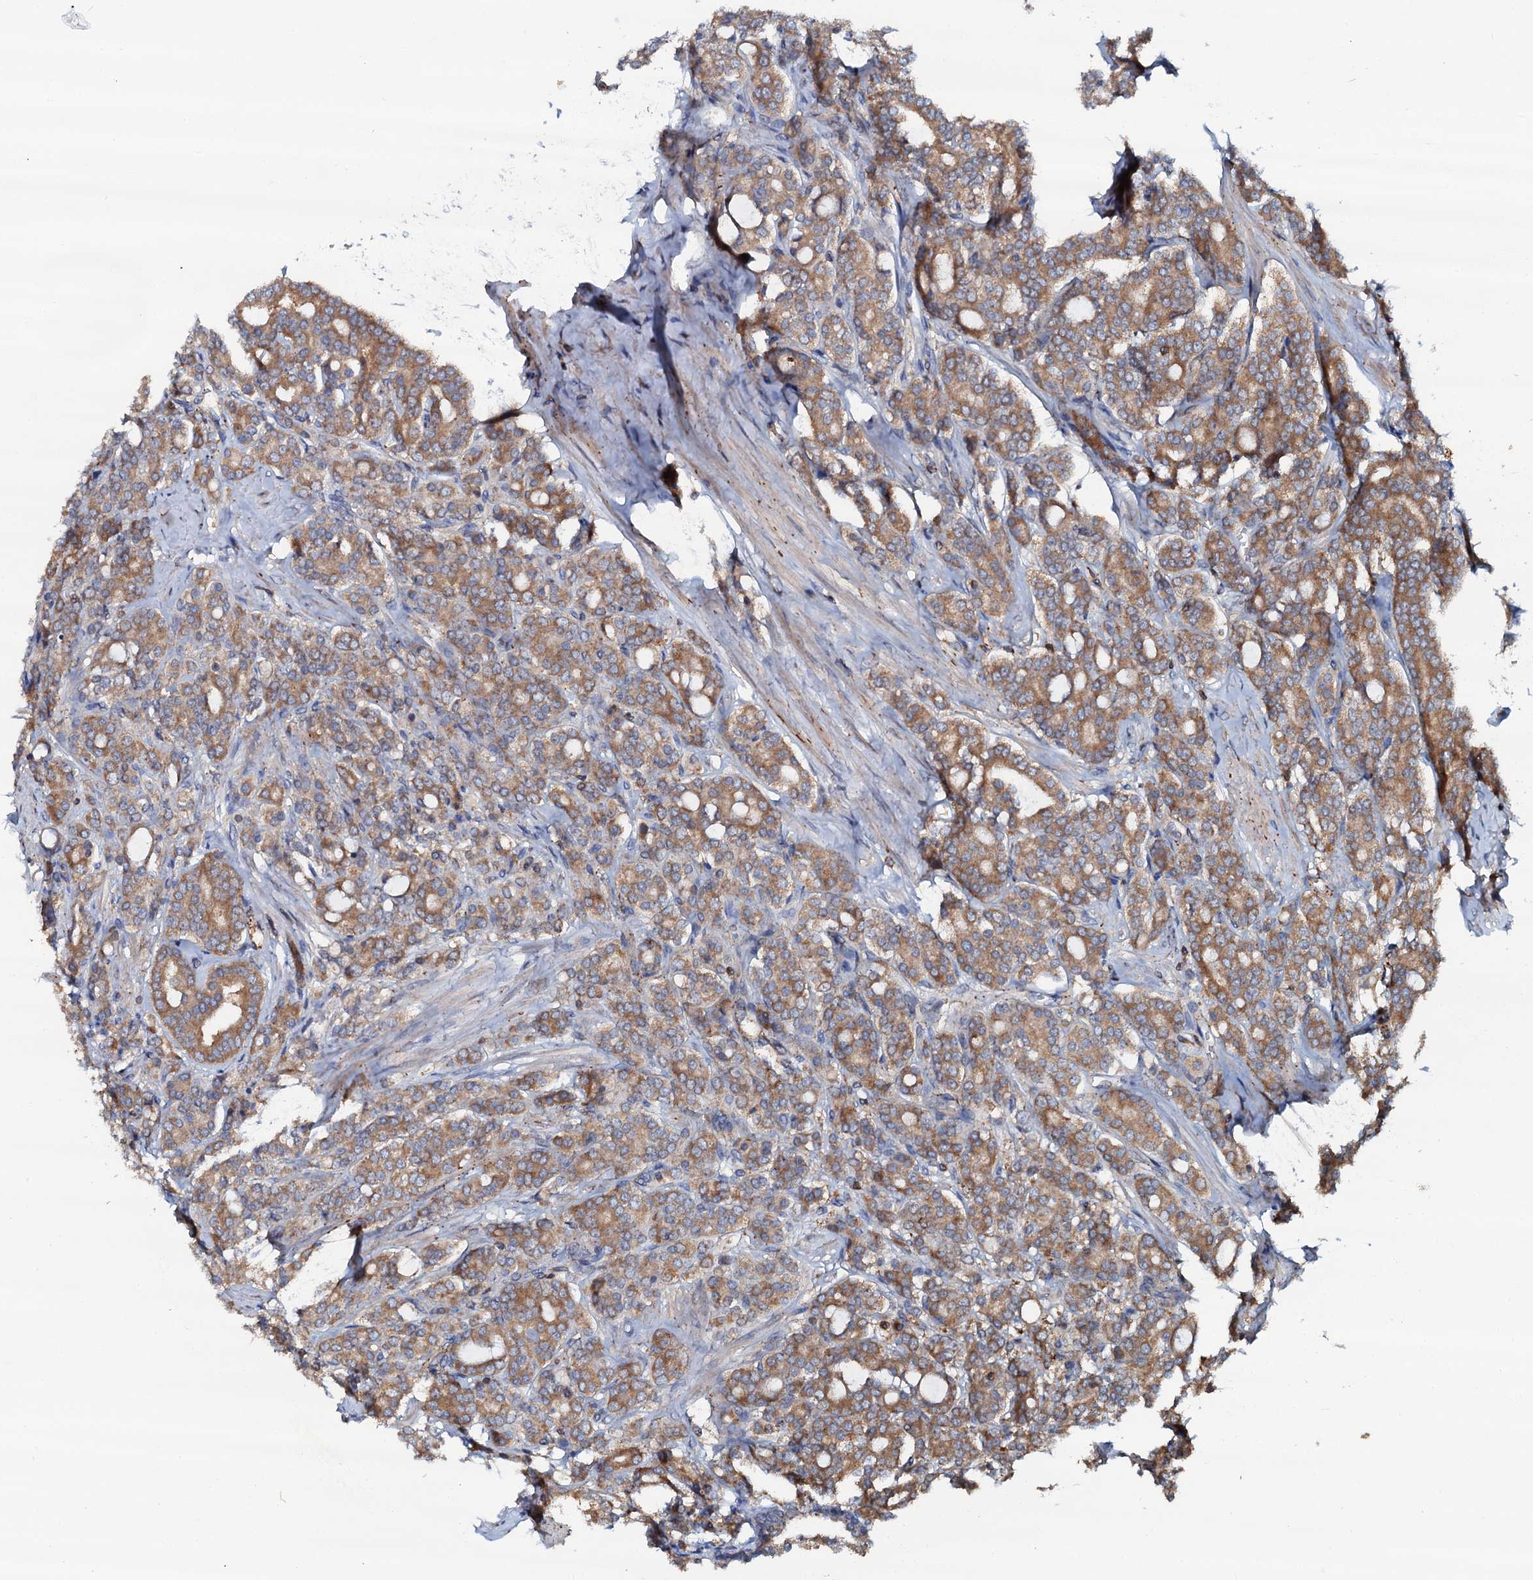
{"staining": {"intensity": "moderate", "quantity": ">75%", "location": "cytoplasmic/membranous"}, "tissue": "prostate cancer", "cell_type": "Tumor cells", "image_type": "cancer", "snomed": [{"axis": "morphology", "description": "Adenocarcinoma, High grade"}, {"axis": "topography", "description": "Prostate"}], "caption": "Immunohistochemical staining of prostate adenocarcinoma (high-grade) exhibits medium levels of moderate cytoplasmic/membranous positivity in about >75% of tumor cells.", "gene": "GRK2", "patient": {"sex": "male", "age": 62}}